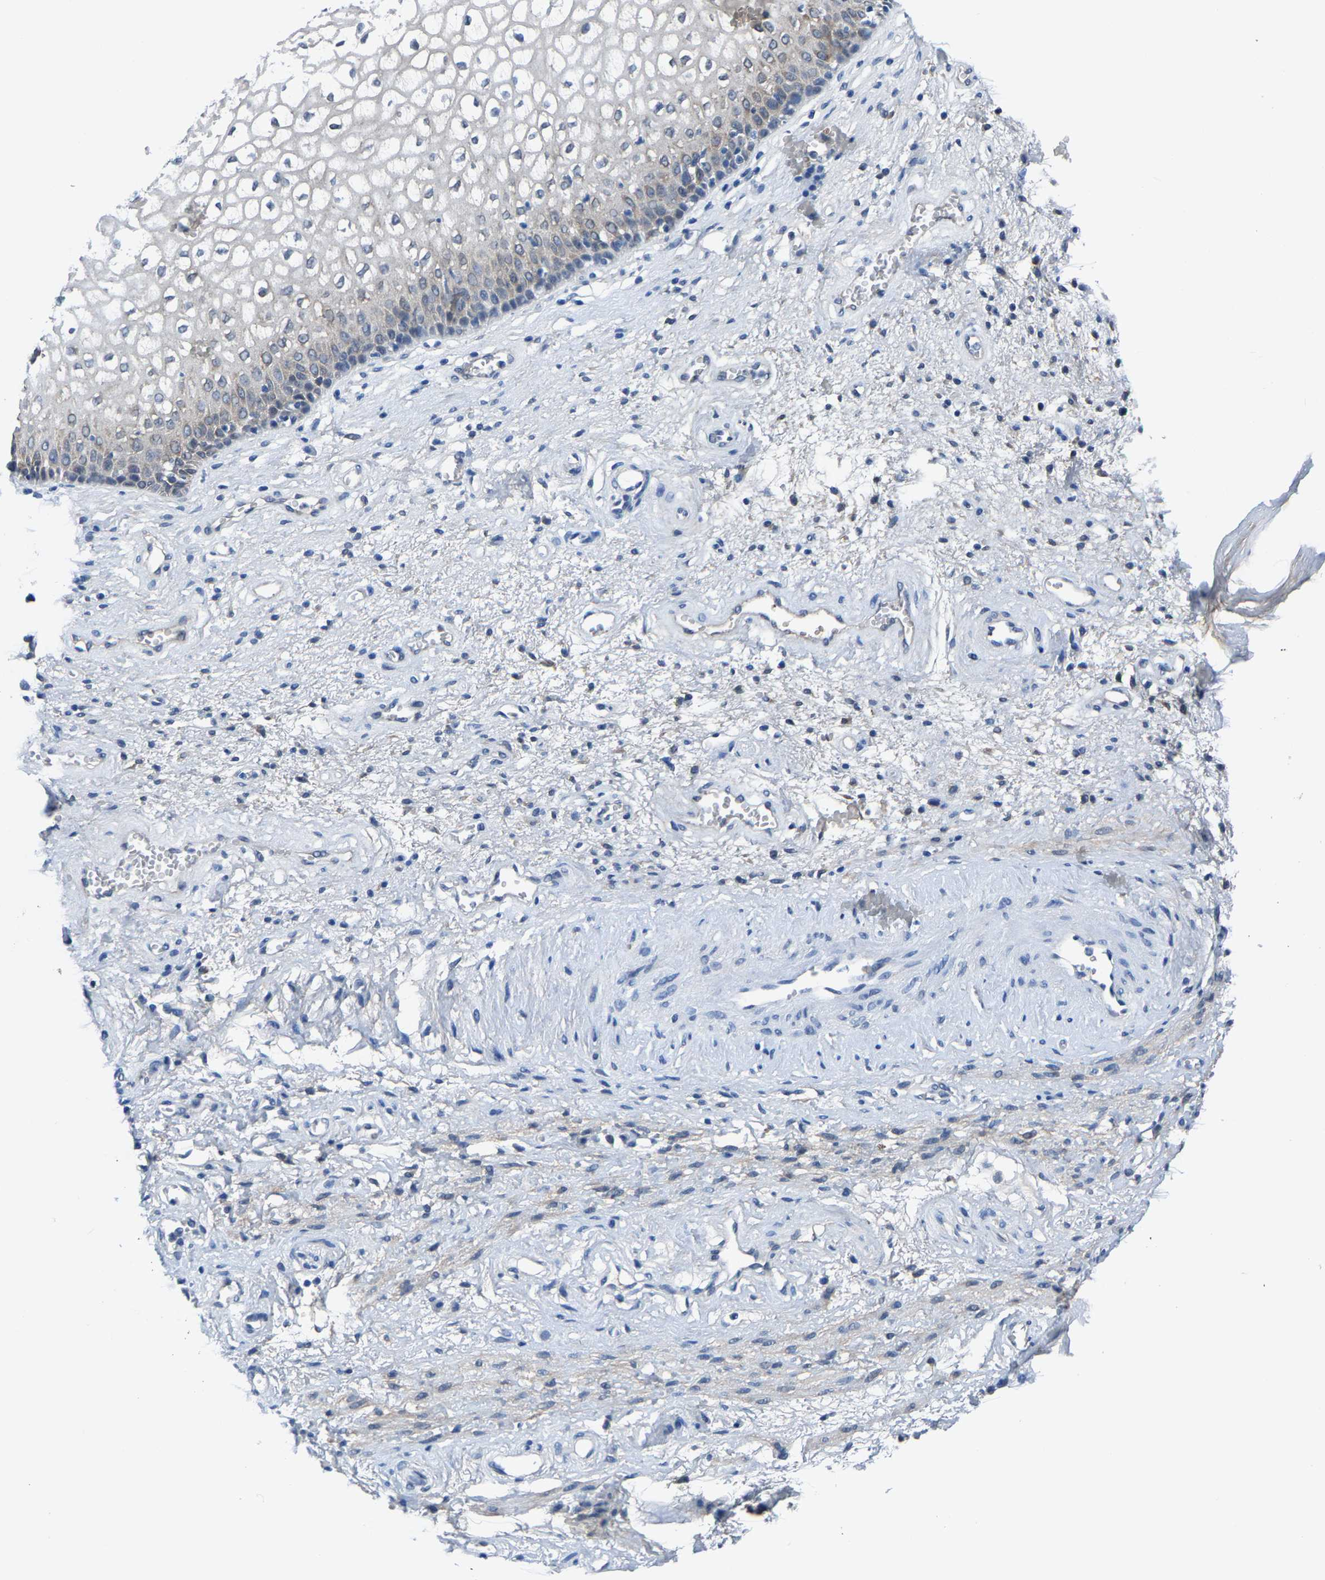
{"staining": {"intensity": "negative", "quantity": "none", "location": "none"}, "tissue": "vagina", "cell_type": "Squamous epithelial cells", "image_type": "normal", "snomed": [{"axis": "morphology", "description": "Normal tissue, NOS"}, {"axis": "topography", "description": "Vagina"}], "caption": "IHC of normal vagina shows no expression in squamous epithelial cells.", "gene": "SSH3", "patient": {"sex": "female", "age": 34}}